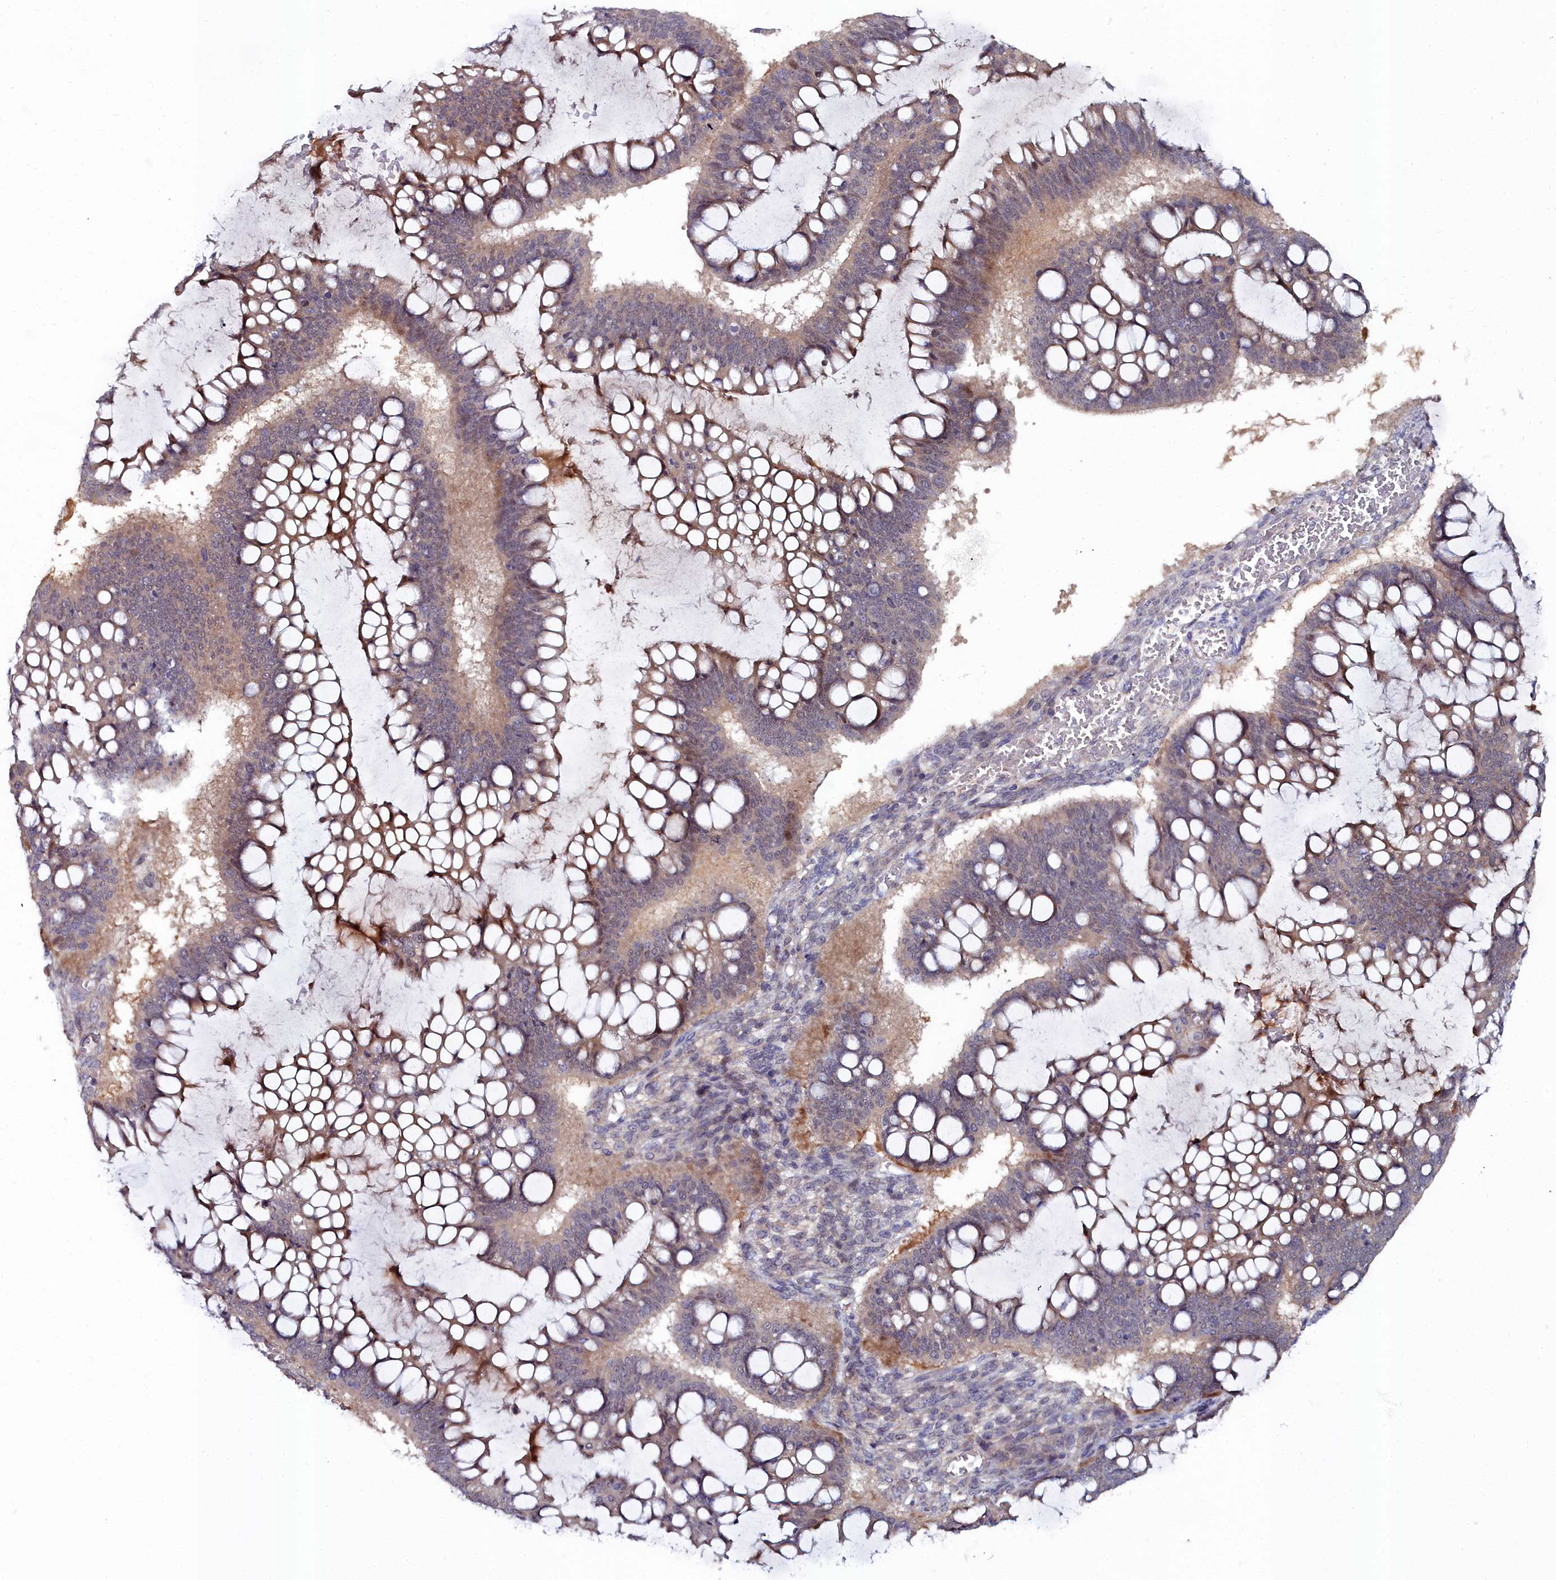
{"staining": {"intensity": "moderate", "quantity": "25%-75%", "location": "cytoplasmic/membranous,nuclear"}, "tissue": "ovarian cancer", "cell_type": "Tumor cells", "image_type": "cancer", "snomed": [{"axis": "morphology", "description": "Cystadenocarcinoma, mucinous, NOS"}, {"axis": "topography", "description": "Ovary"}], "caption": "Immunohistochemical staining of human ovarian mucinous cystadenocarcinoma displays medium levels of moderate cytoplasmic/membranous and nuclear positivity in approximately 25%-75% of tumor cells. (brown staining indicates protein expression, while blue staining denotes nuclei).", "gene": "KCTD18", "patient": {"sex": "female", "age": 73}}